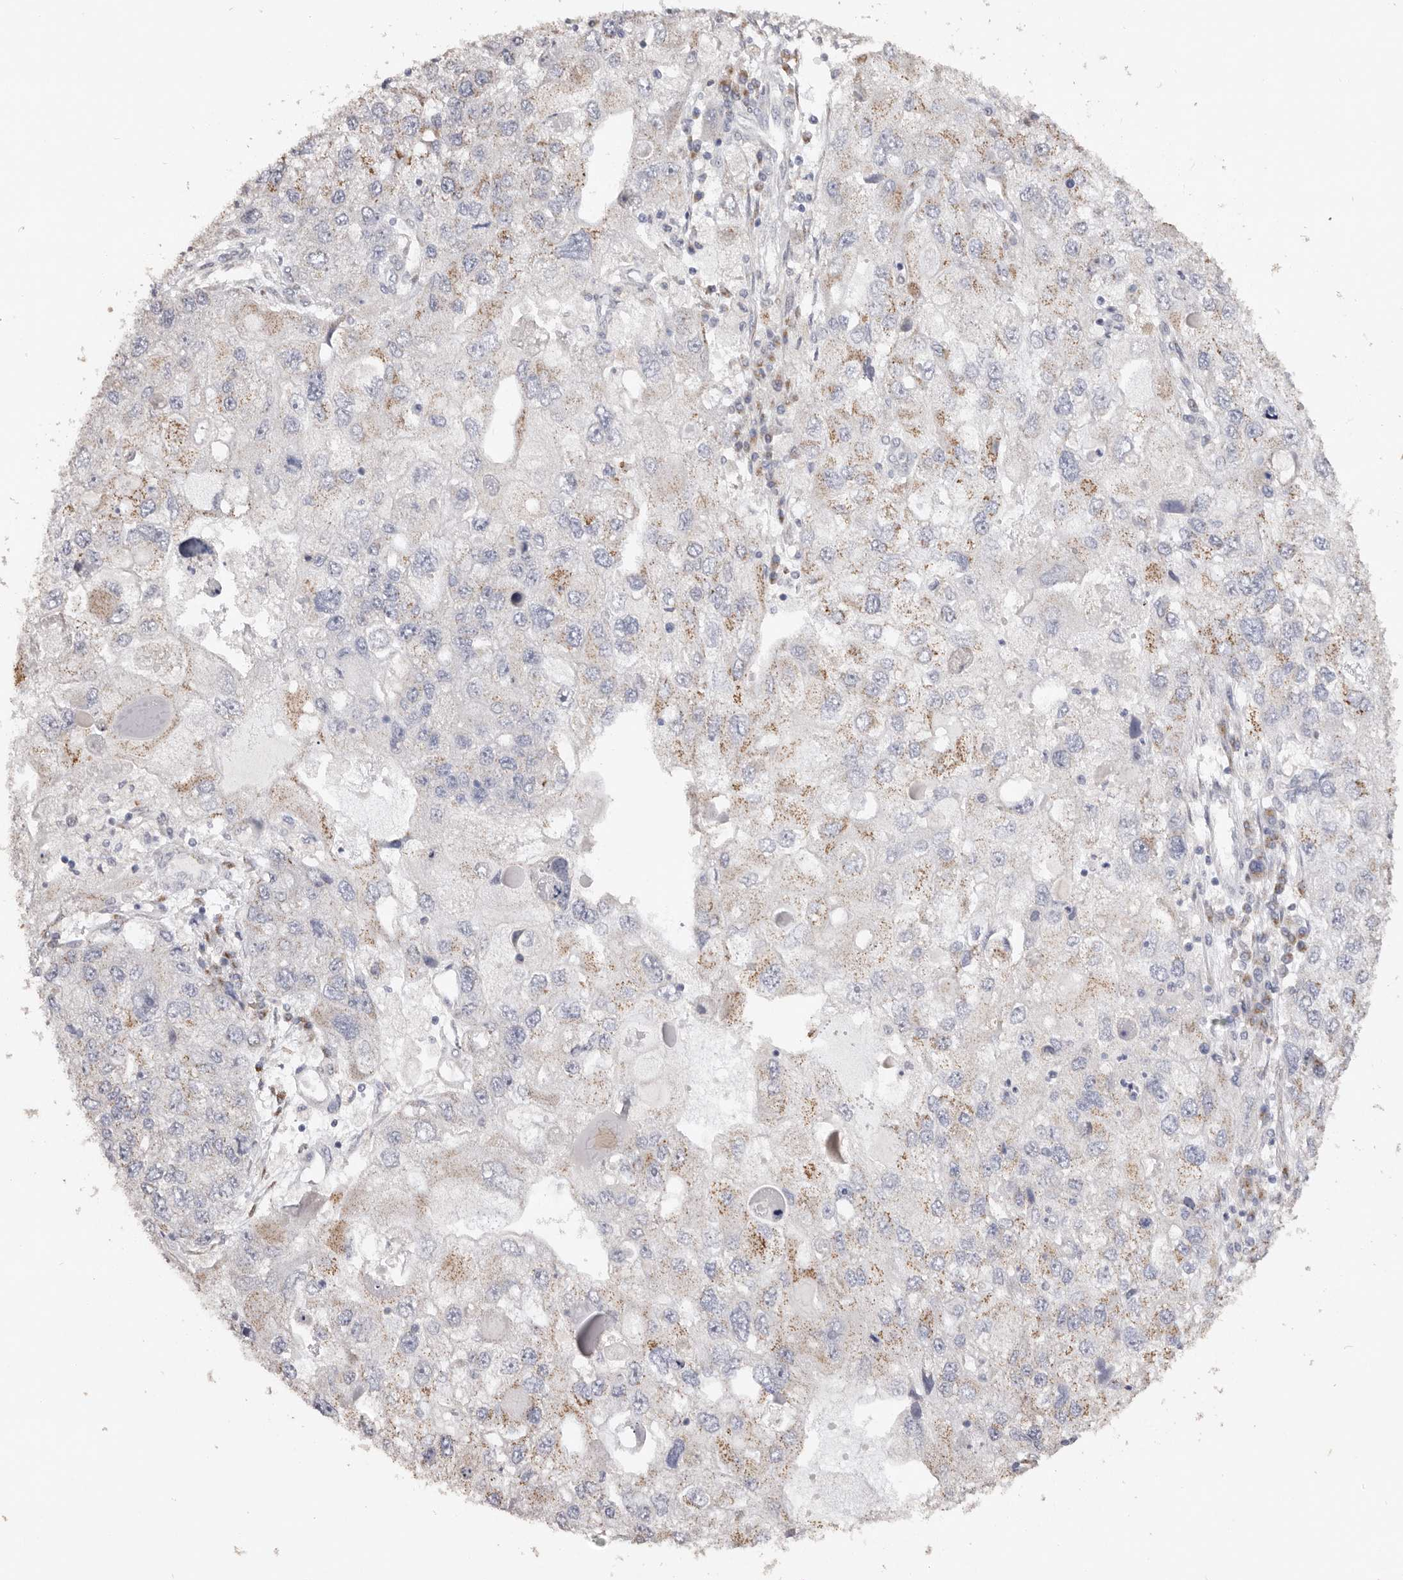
{"staining": {"intensity": "moderate", "quantity": "<25%", "location": "cytoplasmic/membranous"}, "tissue": "endometrial cancer", "cell_type": "Tumor cells", "image_type": "cancer", "snomed": [{"axis": "morphology", "description": "Adenocarcinoma, NOS"}, {"axis": "topography", "description": "Endometrium"}], "caption": "Immunohistochemical staining of human endometrial adenocarcinoma displays low levels of moderate cytoplasmic/membranous positivity in approximately <25% of tumor cells. (IHC, brightfield microscopy, high magnification).", "gene": "LGALS7B", "patient": {"sex": "female", "age": 49}}